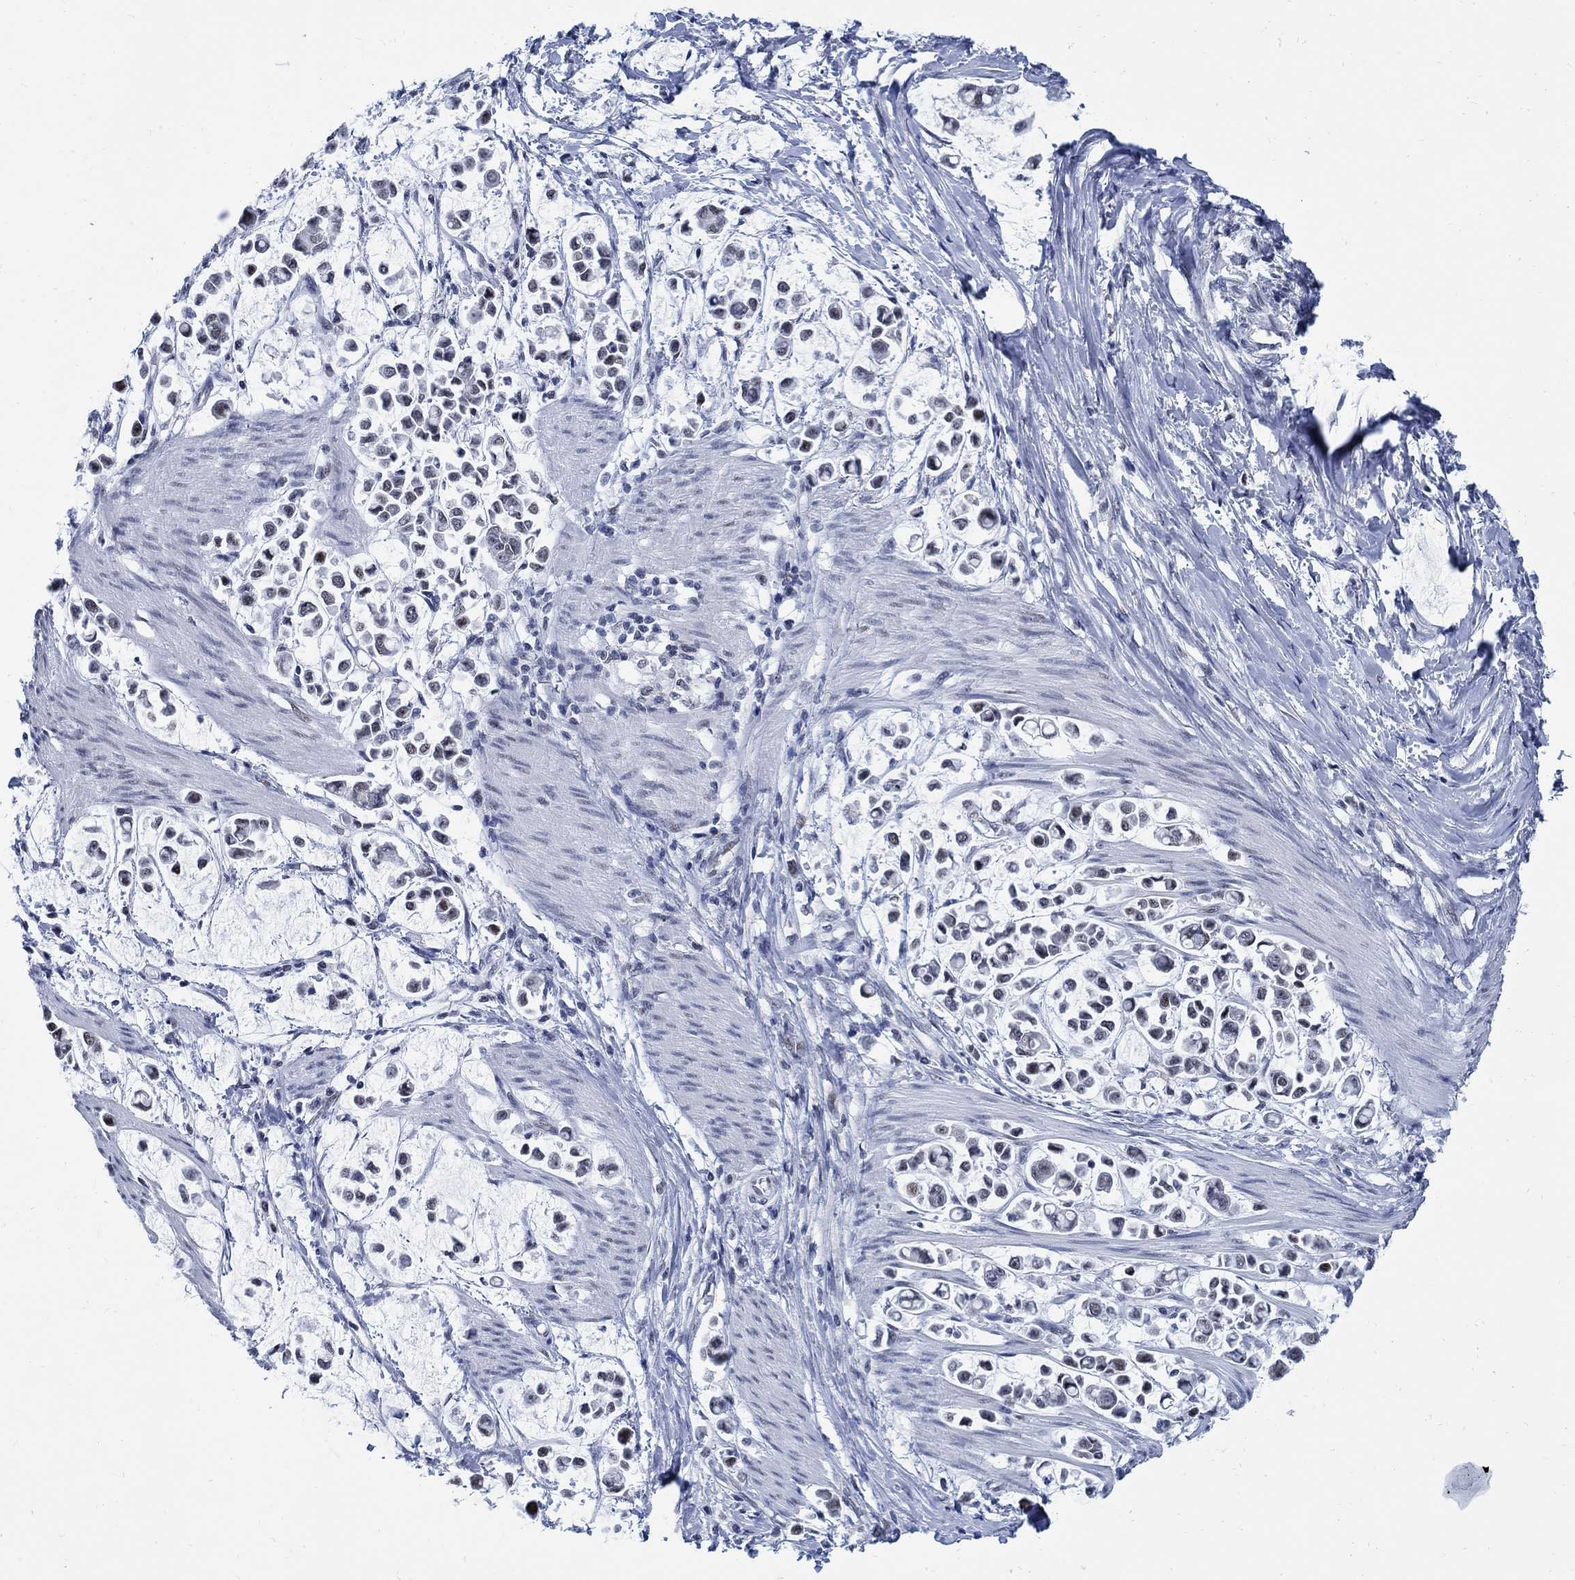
{"staining": {"intensity": "weak", "quantity": "25%-75%", "location": "nuclear"}, "tissue": "stomach cancer", "cell_type": "Tumor cells", "image_type": "cancer", "snomed": [{"axis": "morphology", "description": "Adenocarcinoma, NOS"}, {"axis": "topography", "description": "Stomach"}], "caption": "Human stomach cancer stained for a protein (brown) displays weak nuclear positive staining in about 25%-75% of tumor cells.", "gene": "DLK1", "patient": {"sex": "male", "age": 82}}